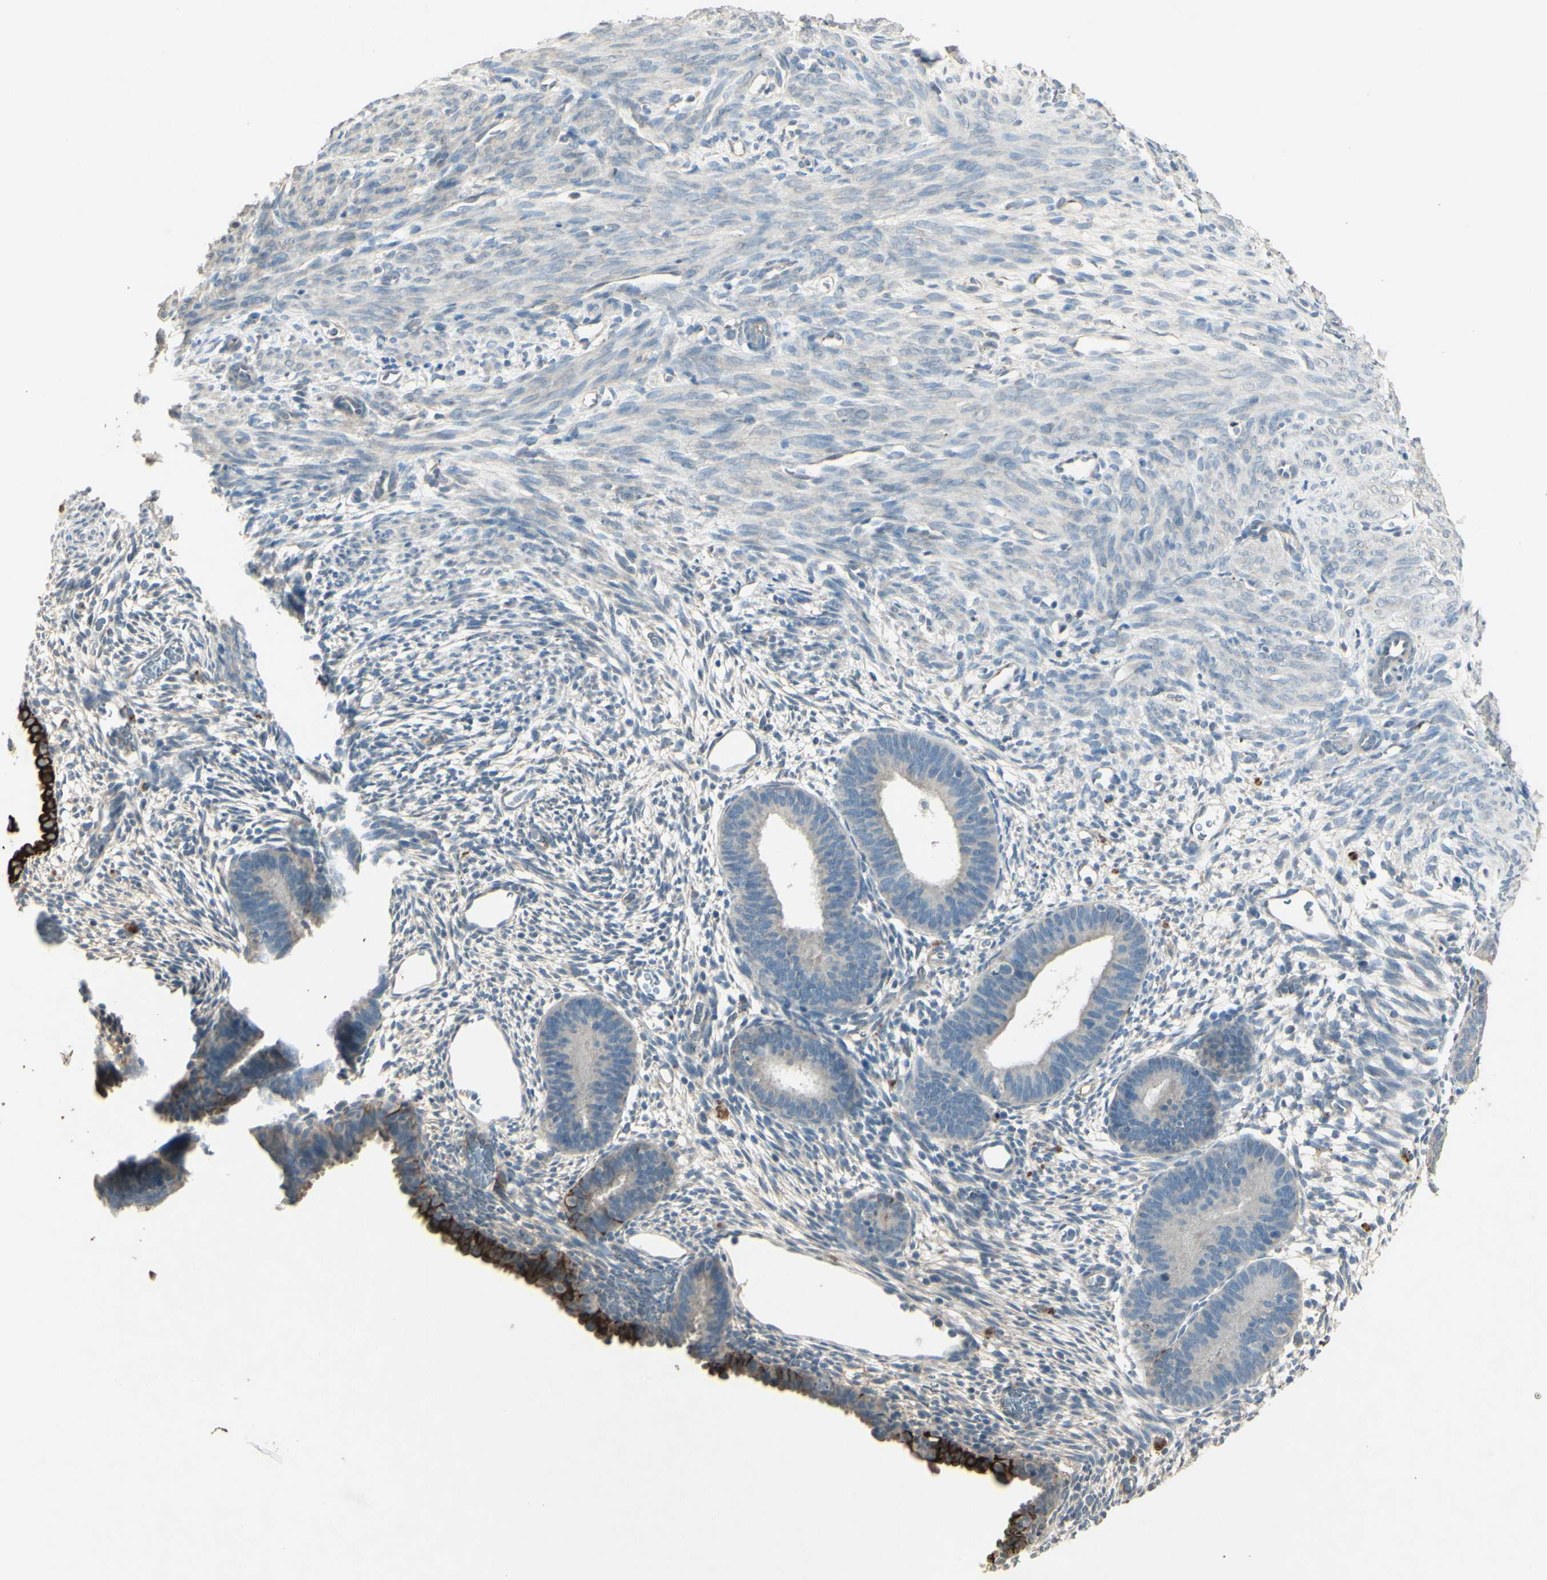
{"staining": {"intensity": "negative", "quantity": "none", "location": "none"}, "tissue": "endometrium", "cell_type": "Cells in endometrial stroma", "image_type": "normal", "snomed": [{"axis": "morphology", "description": "Normal tissue, NOS"}, {"axis": "morphology", "description": "Atrophy, NOS"}, {"axis": "topography", "description": "Uterus"}, {"axis": "topography", "description": "Endometrium"}], "caption": "Immunohistochemical staining of benign human endometrium exhibits no significant expression in cells in endometrial stroma.", "gene": "TIMM21", "patient": {"sex": "female", "age": 68}}